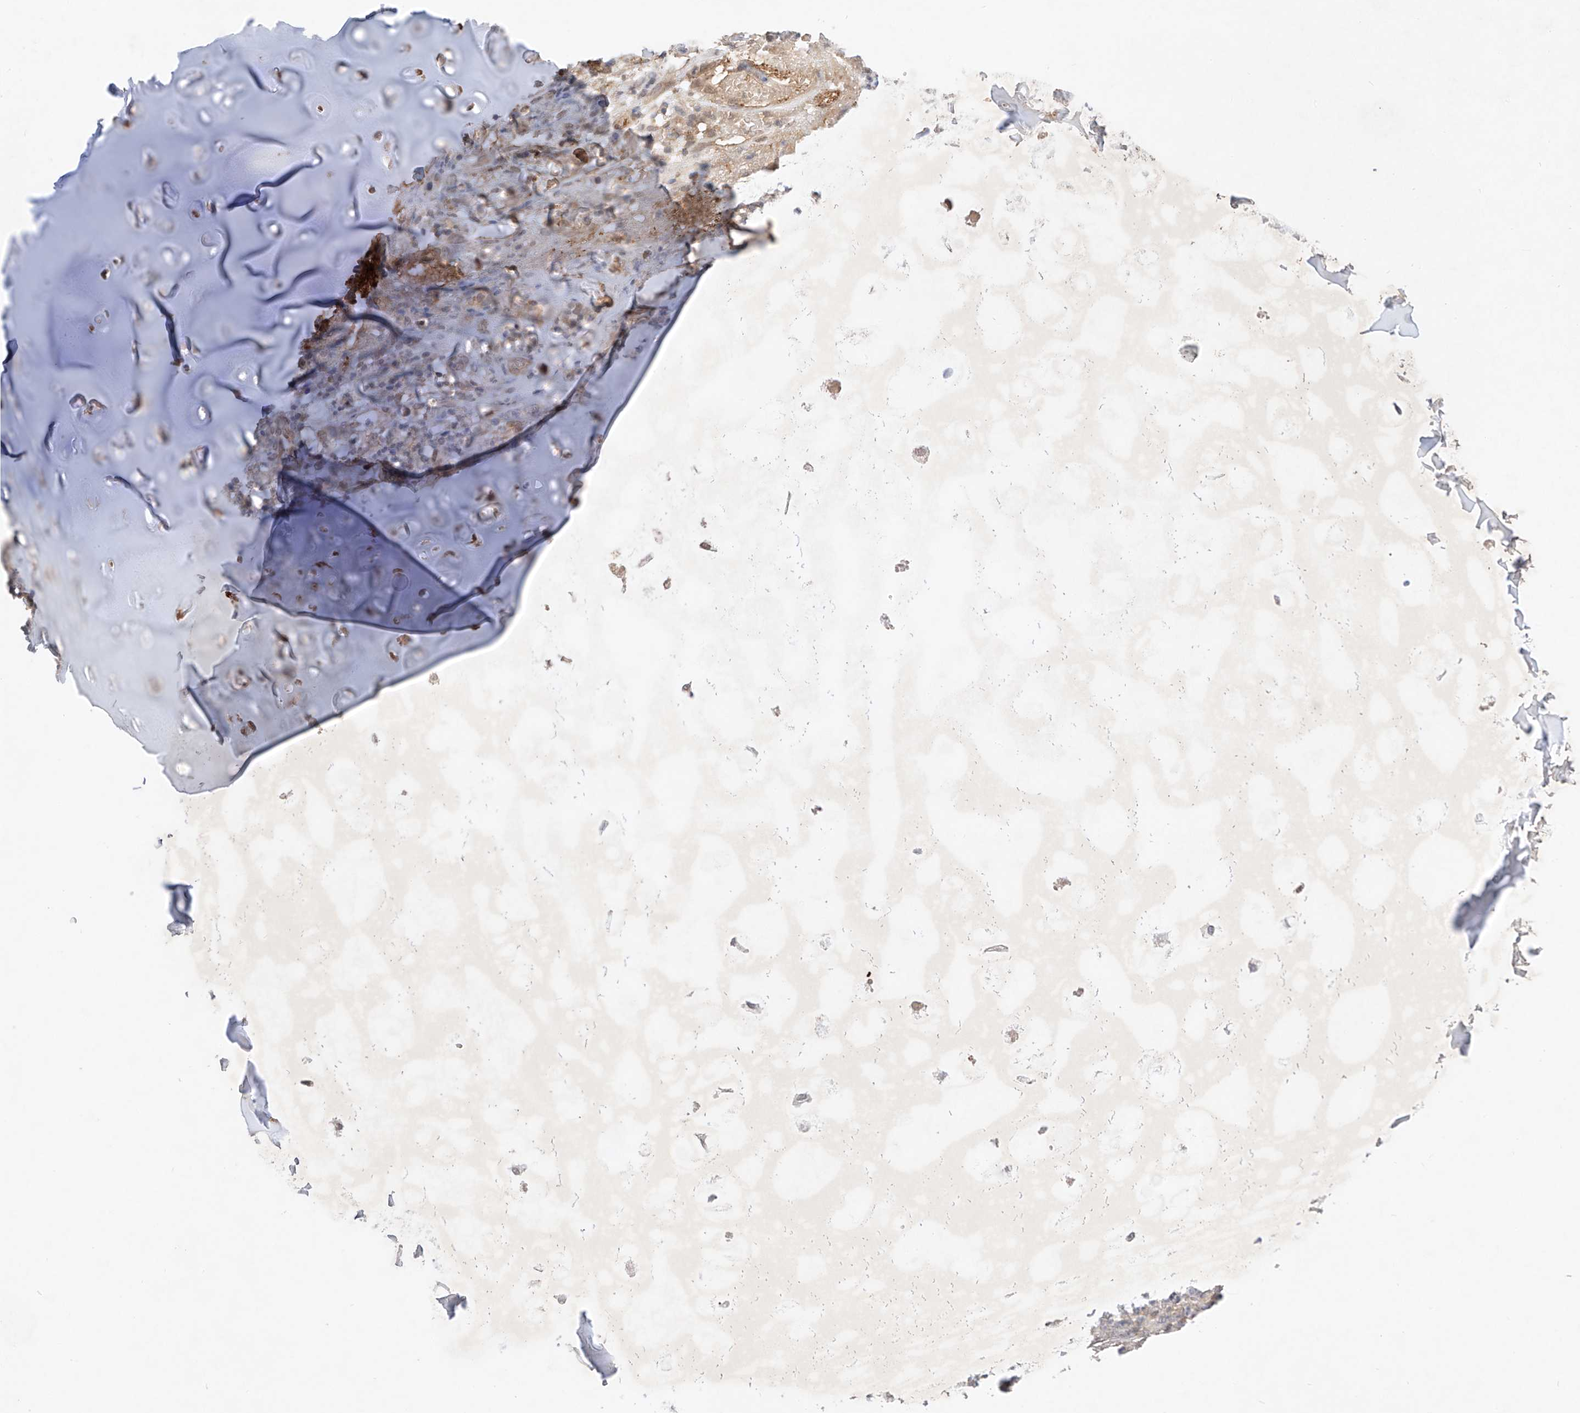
{"staining": {"intensity": "negative", "quantity": "none", "location": "none"}, "tissue": "adipose tissue", "cell_type": "Adipocytes", "image_type": "normal", "snomed": [{"axis": "morphology", "description": "Normal tissue, NOS"}, {"axis": "morphology", "description": "Basal cell carcinoma"}, {"axis": "topography", "description": "Cartilage tissue"}, {"axis": "topography", "description": "Nasopharynx"}, {"axis": "topography", "description": "Oral tissue"}], "caption": "Immunohistochemistry of normal human adipose tissue shows no staining in adipocytes. The staining is performed using DAB (3,3'-diaminobenzidine) brown chromogen with nuclei counter-stained in using hematoxylin.", "gene": "ZNF124", "patient": {"sex": "female", "age": 77}}